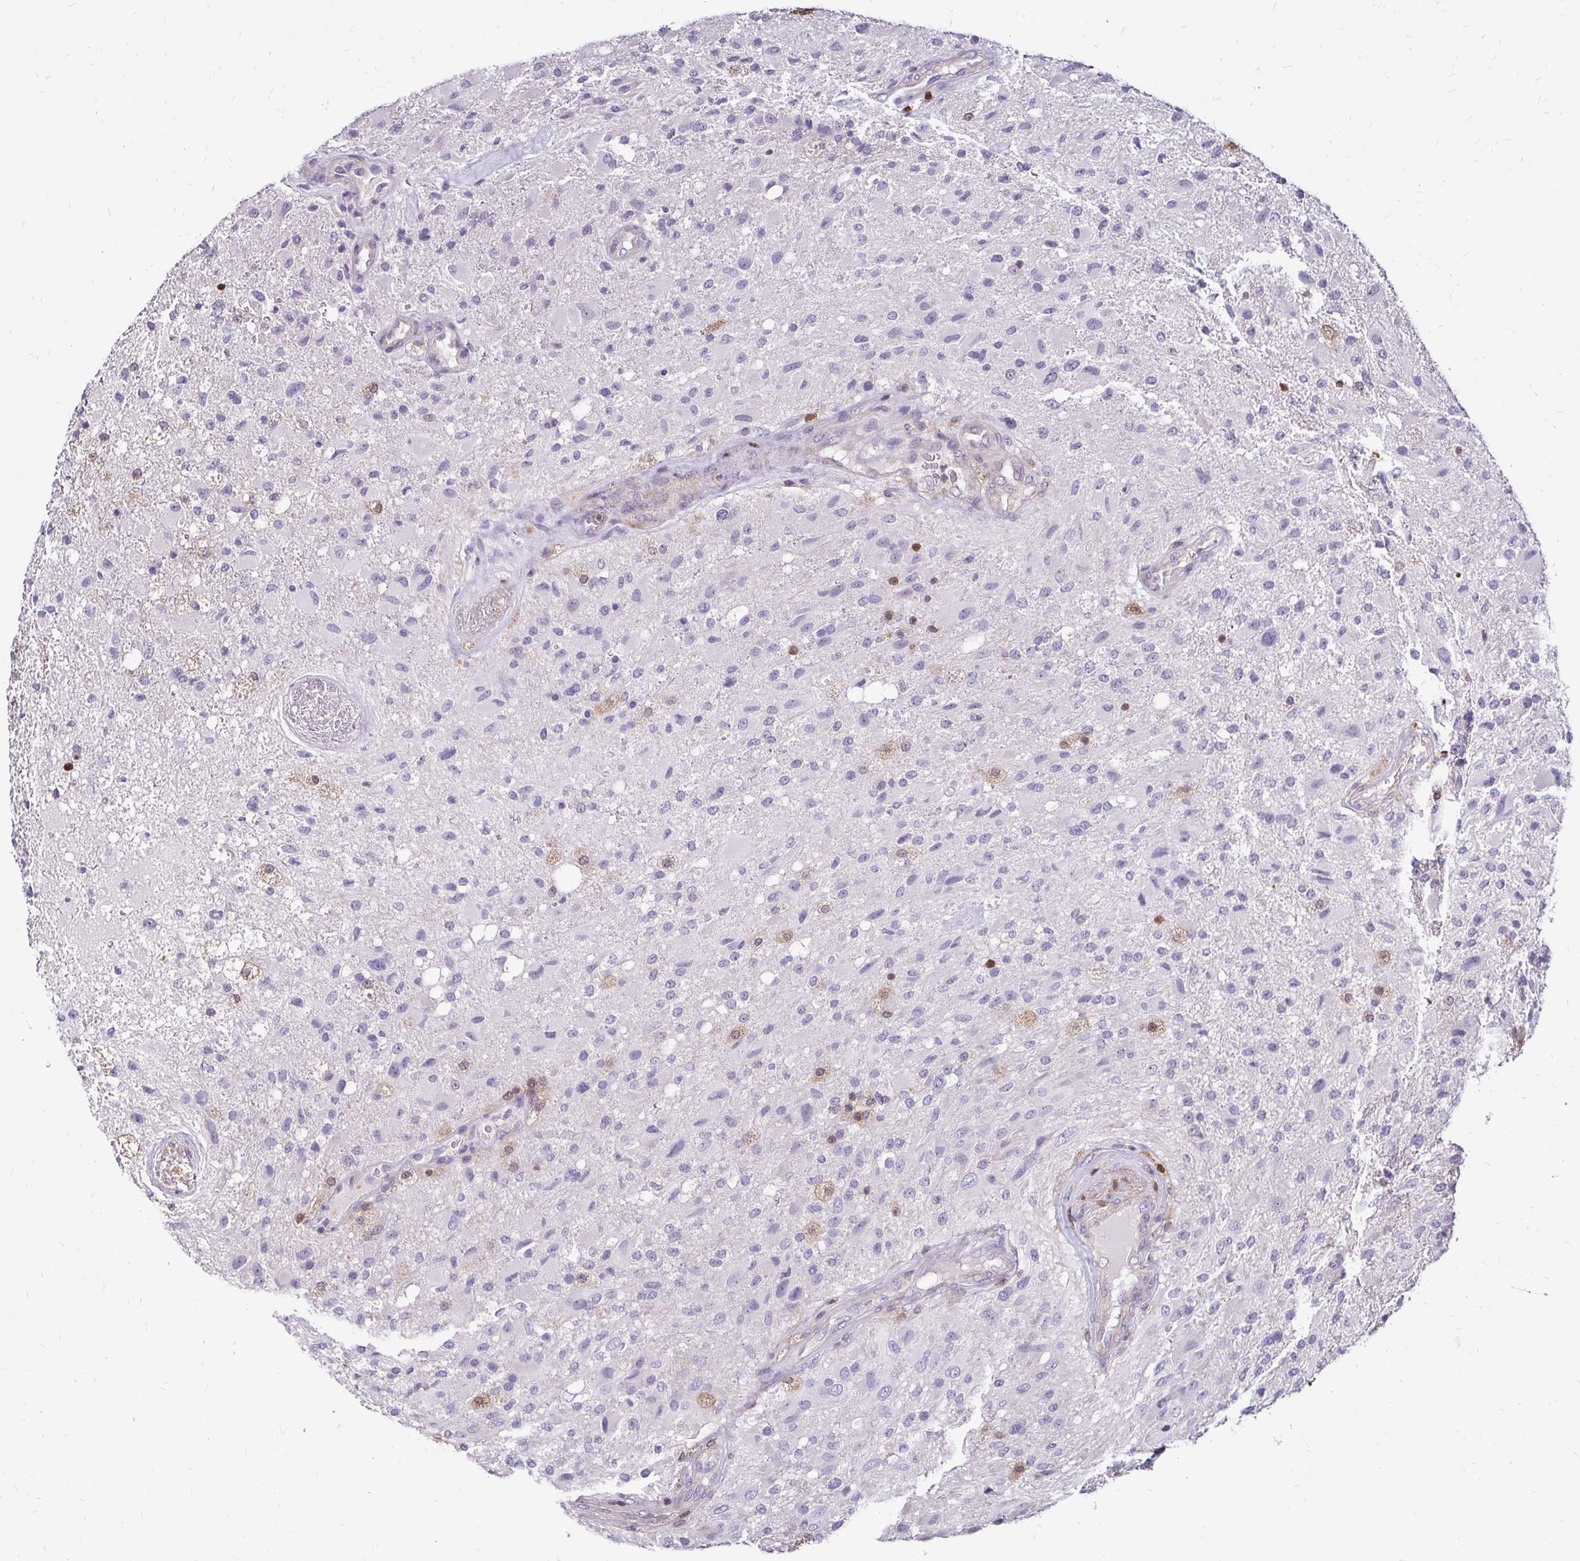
{"staining": {"intensity": "negative", "quantity": "none", "location": "none"}, "tissue": "glioma", "cell_type": "Tumor cells", "image_type": "cancer", "snomed": [{"axis": "morphology", "description": "Glioma, malignant, High grade"}, {"axis": "topography", "description": "Brain"}], "caption": "Tumor cells show no significant positivity in glioma.", "gene": "ZFP1", "patient": {"sex": "male", "age": 53}}